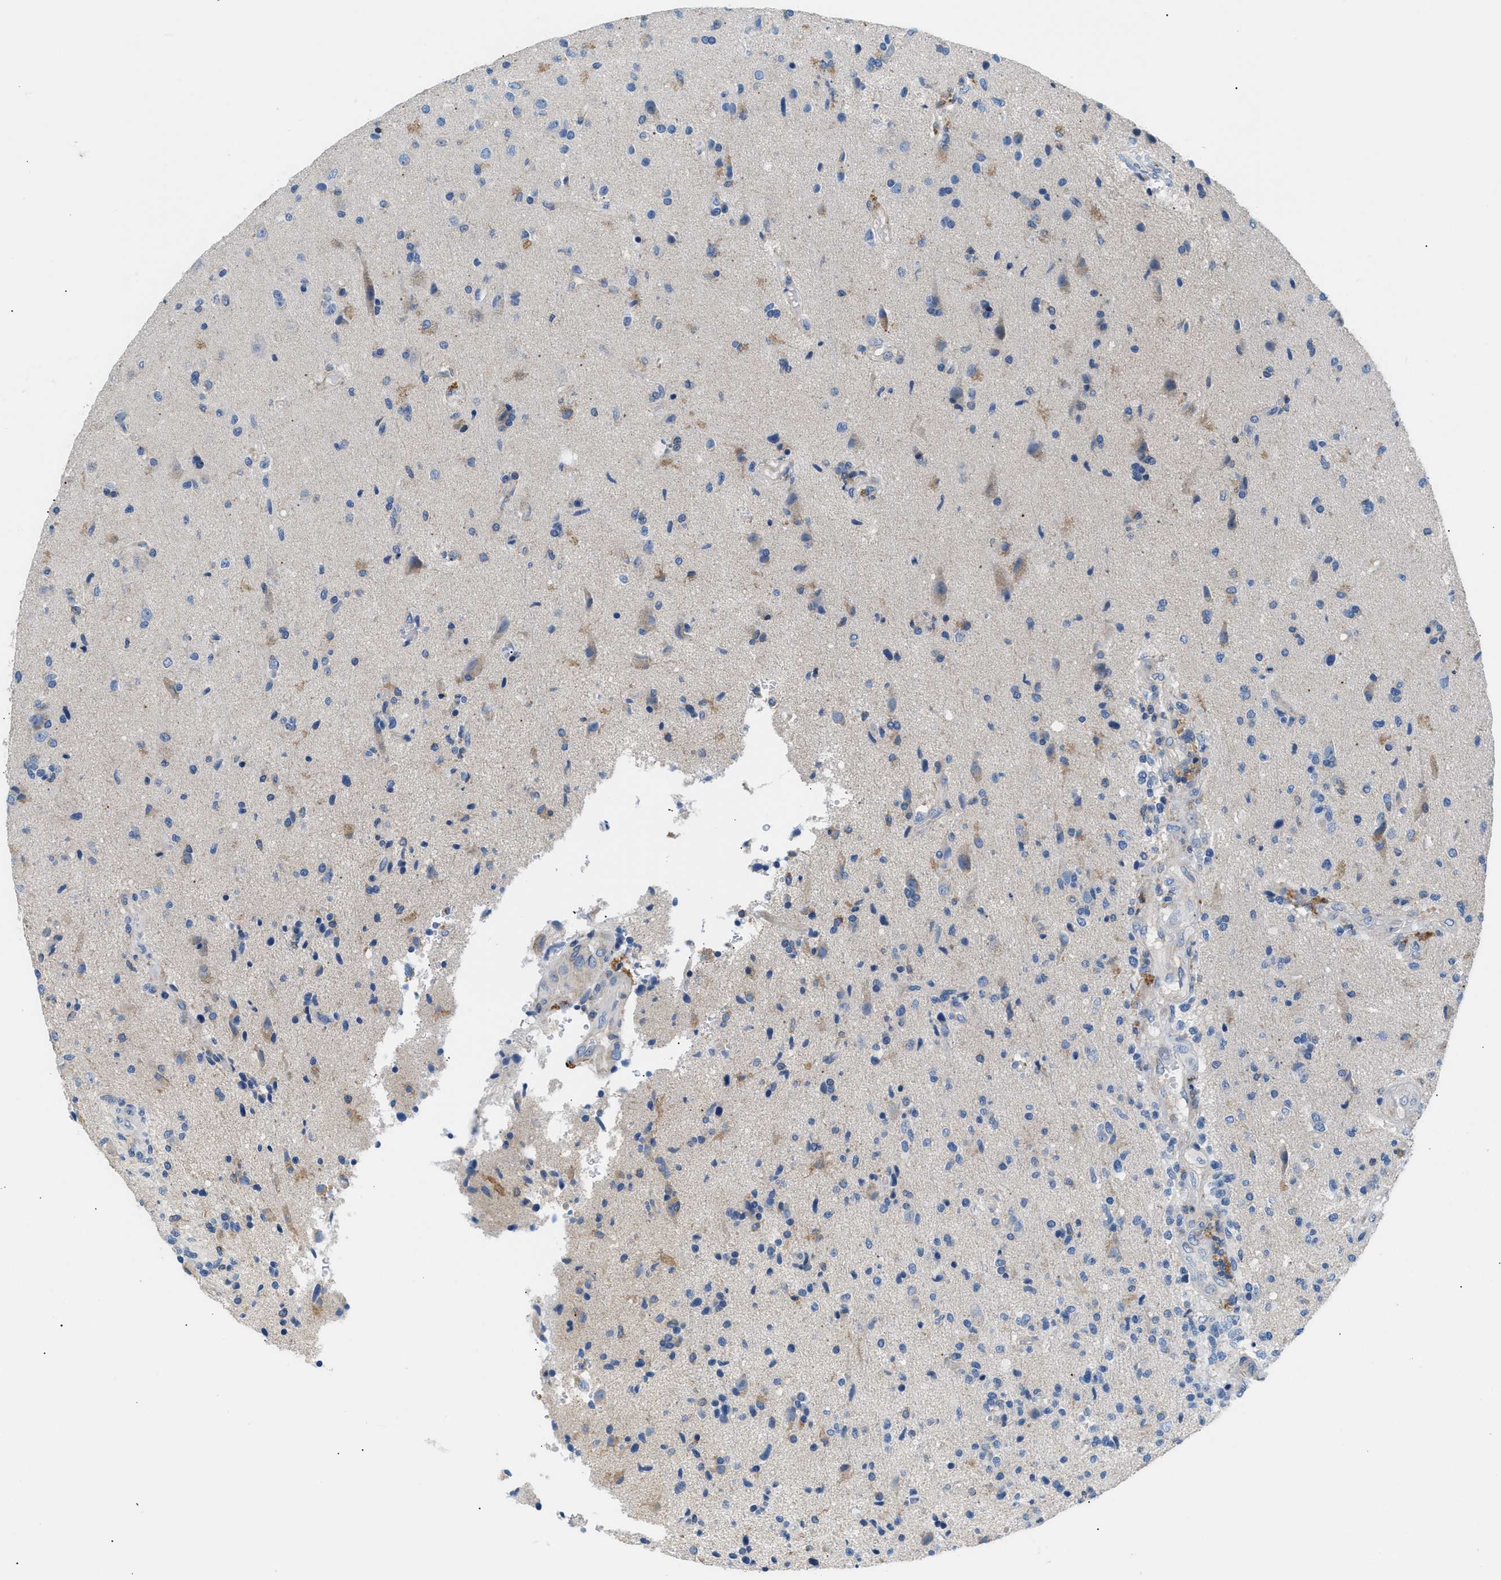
{"staining": {"intensity": "weak", "quantity": "<25%", "location": "cytoplasmic/membranous"}, "tissue": "glioma", "cell_type": "Tumor cells", "image_type": "cancer", "snomed": [{"axis": "morphology", "description": "Glioma, malignant, High grade"}, {"axis": "topography", "description": "Brain"}], "caption": "IHC histopathology image of neoplastic tissue: human glioma stained with DAB (3,3'-diaminobenzidine) shows no significant protein positivity in tumor cells.", "gene": "ILDR1", "patient": {"sex": "male", "age": 72}}